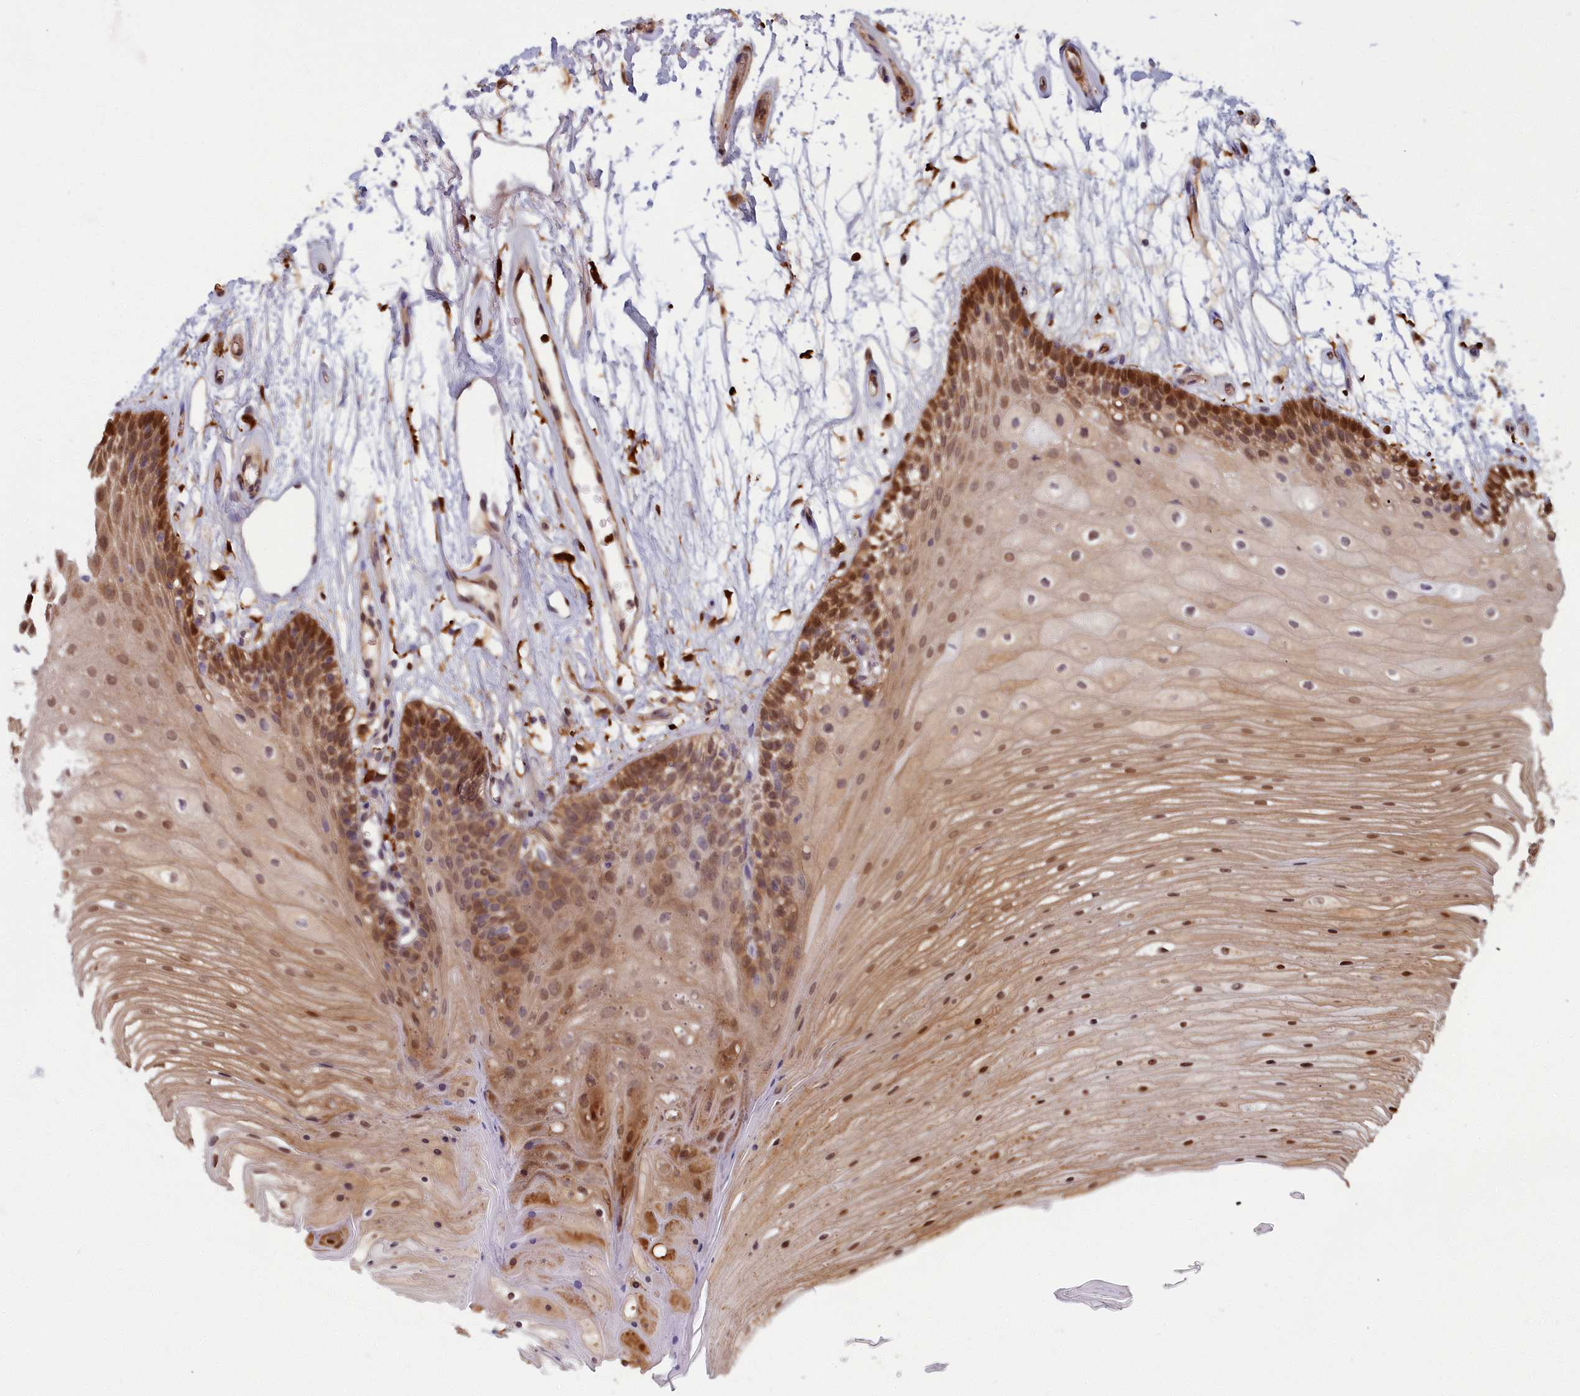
{"staining": {"intensity": "moderate", "quantity": ">75%", "location": "cytoplasmic/membranous,nuclear"}, "tissue": "oral mucosa", "cell_type": "Squamous epithelial cells", "image_type": "normal", "snomed": [{"axis": "morphology", "description": "Normal tissue, NOS"}, {"axis": "topography", "description": "Oral tissue"}], "caption": "This image reveals benign oral mucosa stained with immunohistochemistry to label a protein in brown. The cytoplasmic/membranous,nuclear of squamous epithelial cells show moderate positivity for the protein. Nuclei are counter-stained blue.", "gene": "BLVRB", "patient": {"sex": "female", "age": 80}}